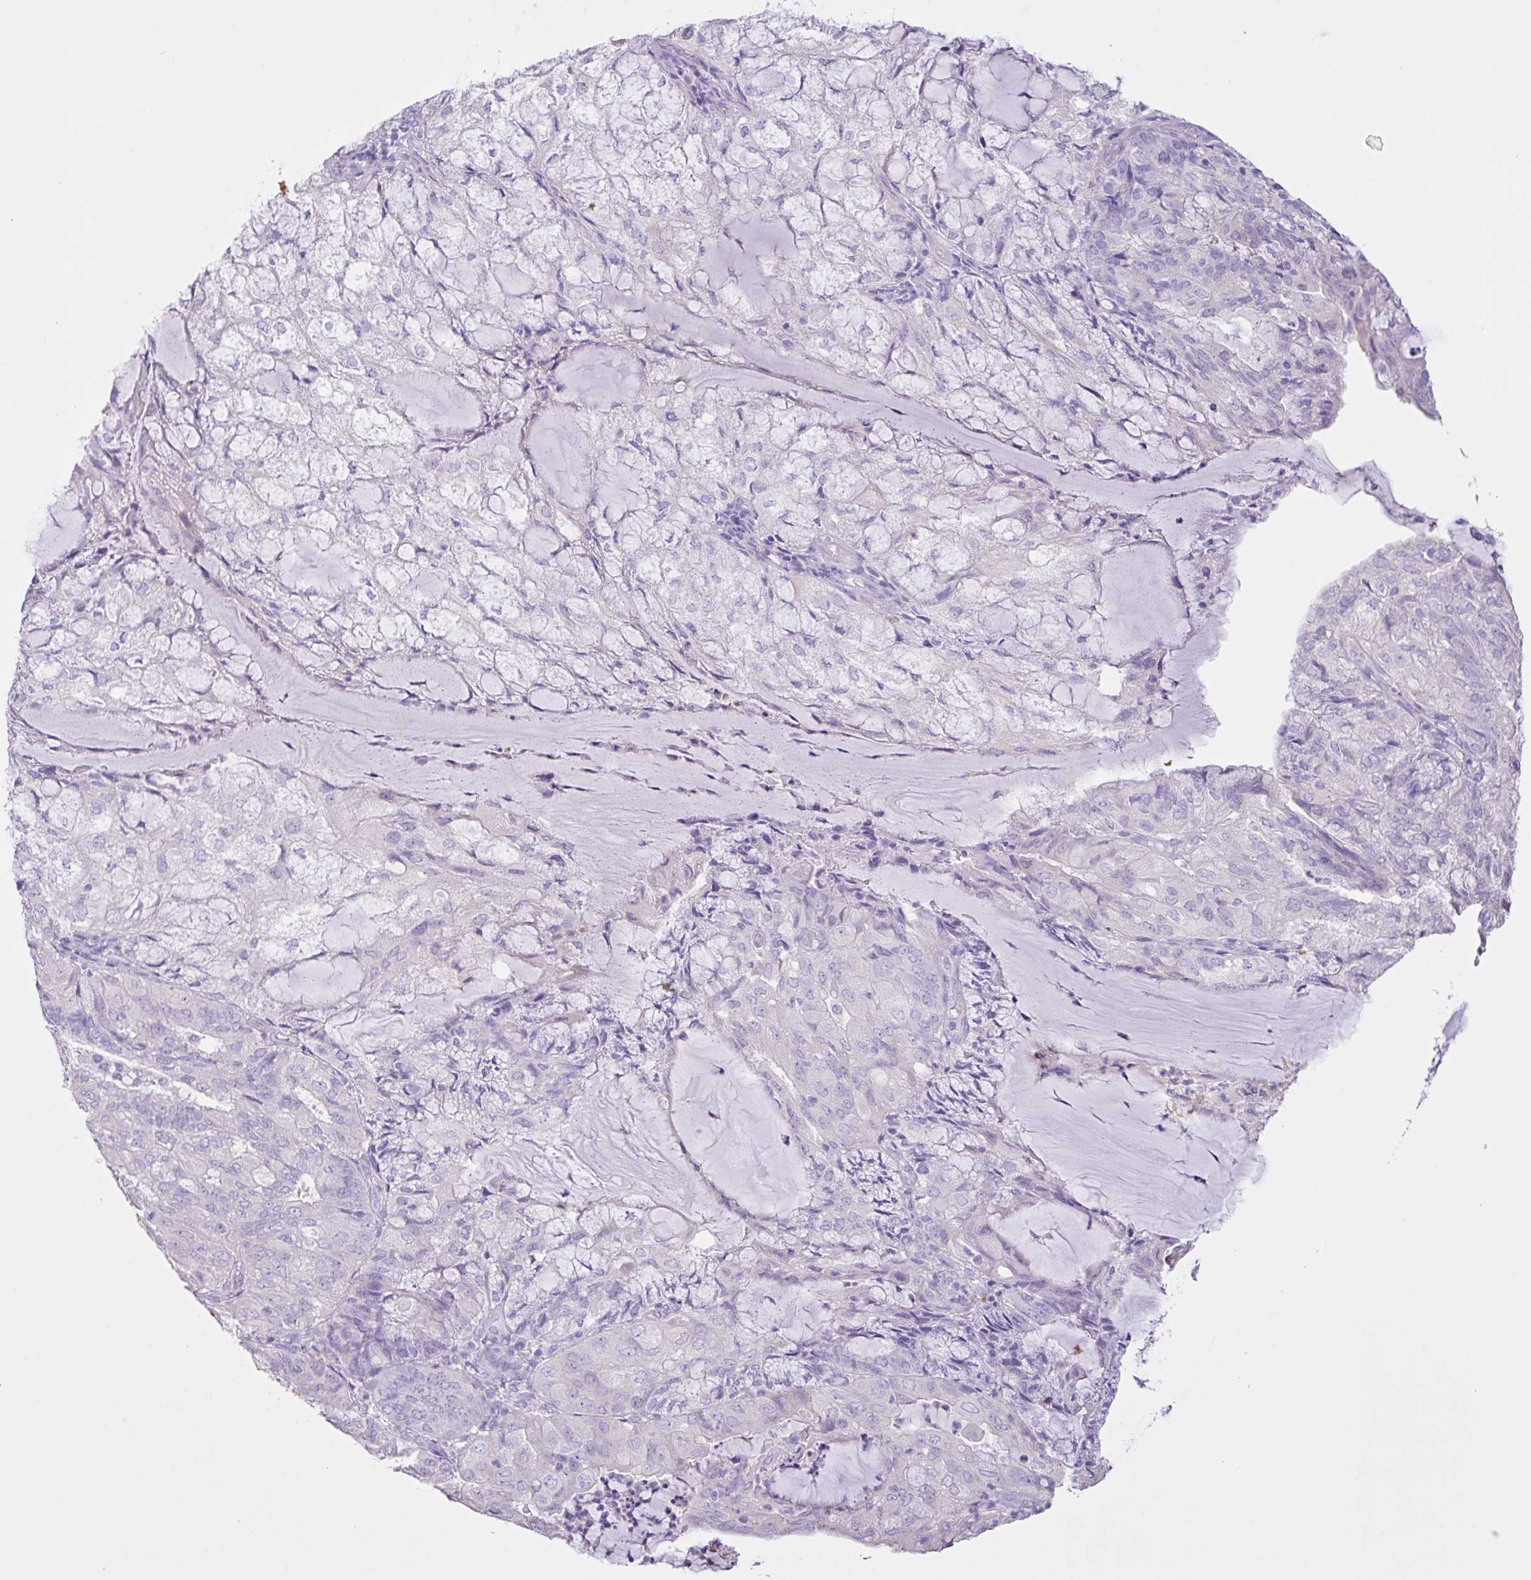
{"staining": {"intensity": "negative", "quantity": "none", "location": "none"}, "tissue": "endometrial cancer", "cell_type": "Tumor cells", "image_type": "cancer", "snomed": [{"axis": "morphology", "description": "Adenocarcinoma, NOS"}, {"axis": "topography", "description": "Endometrium"}], "caption": "There is no significant positivity in tumor cells of endometrial adenocarcinoma.", "gene": "CST11", "patient": {"sex": "female", "age": 81}}